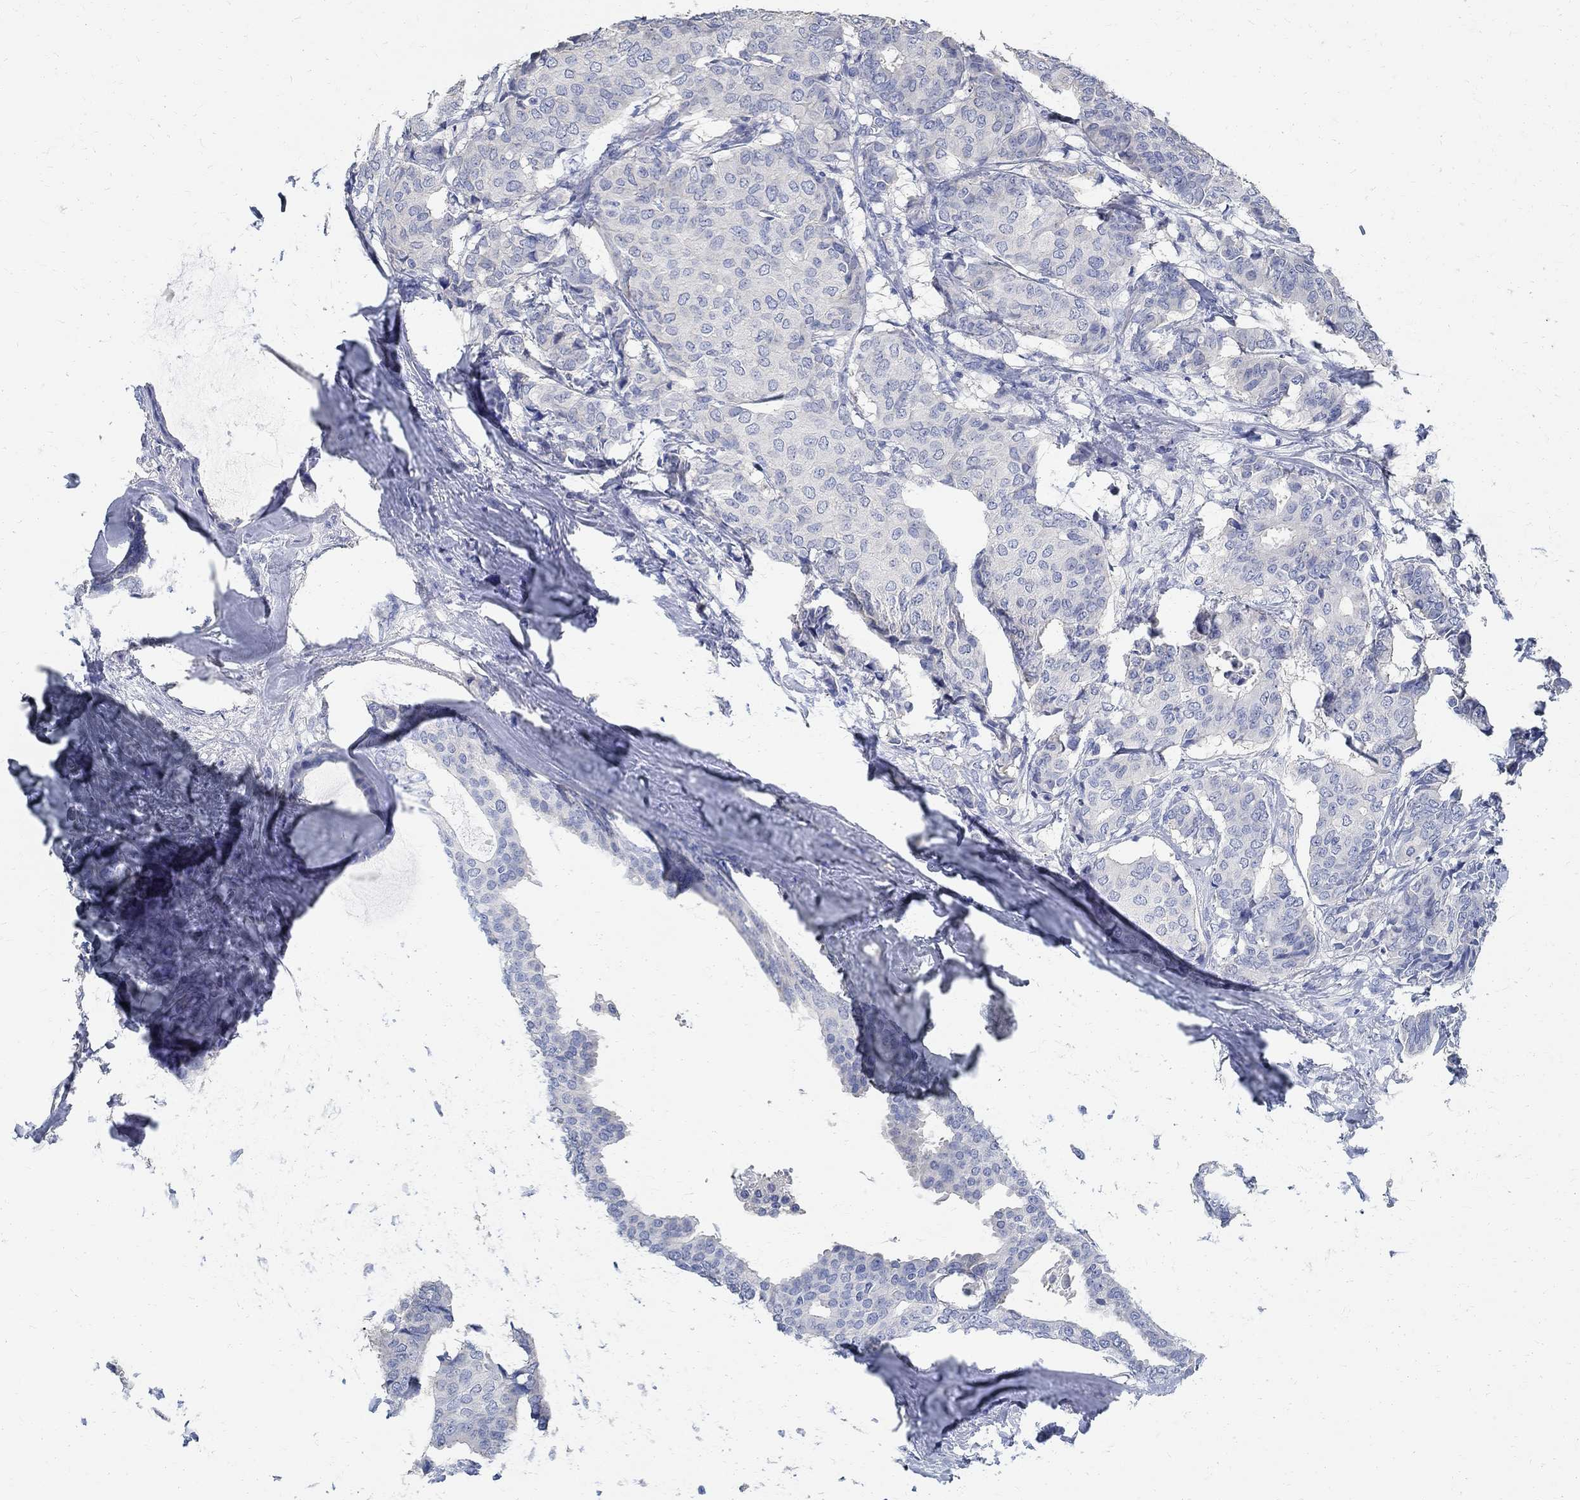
{"staining": {"intensity": "negative", "quantity": "none", "location": "none"}, "tissue": "breast cancer", "cell_type": "Tumor cells", "image_type": "cancer", "snomed": [{"axis": "morphology", "description": "Duct carcinoma"}, {"axis": "topography", "description": "Breast"}], "caption": "DAB immunohistochemical staining of breast cancer shows no significant expression in tumor cells.", "gene": "PRX", "patient": {"sex": "female", "age": 75}}